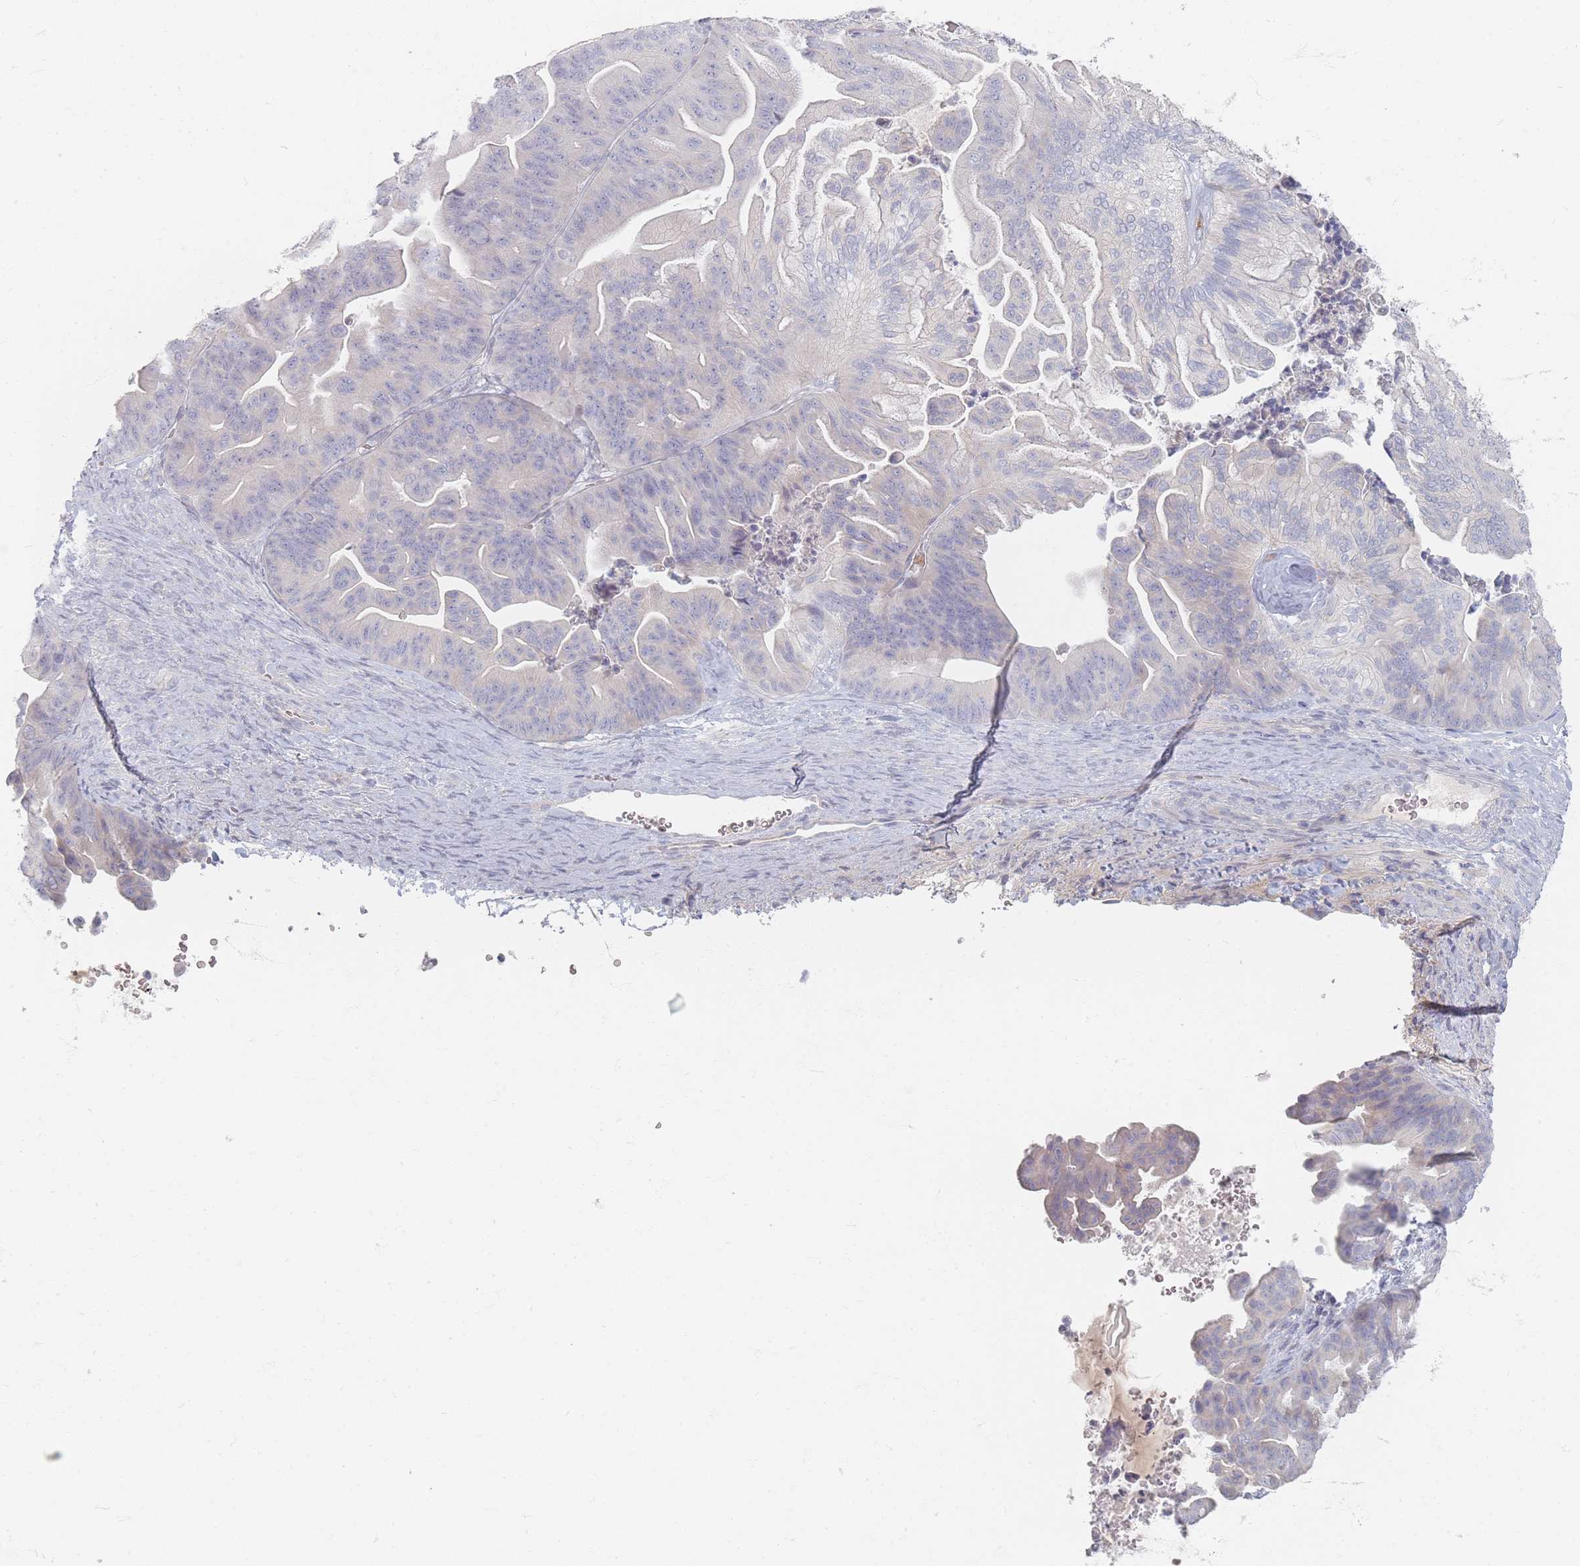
{"staining": {"intensity": "negative", "quantity": "none", "location": "none"}, "tissue": "ovarian cancer", "cell_type": "Tumor cells", "image_type": "cancer", "snomed": [{"axis": "morphology", "description": "Cystadenocarcinoma, mucinous, NOS"}, {"axis": "topography", "description": "Ovary"}], "caption": "This micrograph is of mucinous cystadenocarcinoma (ovarian) stained with IHC to label a protein in brown with the nuclei are counter-stained blue. There is no staining in tumor cells.", "gene": "TMOD1", "patient": {"sex": "female", "age": 67}}